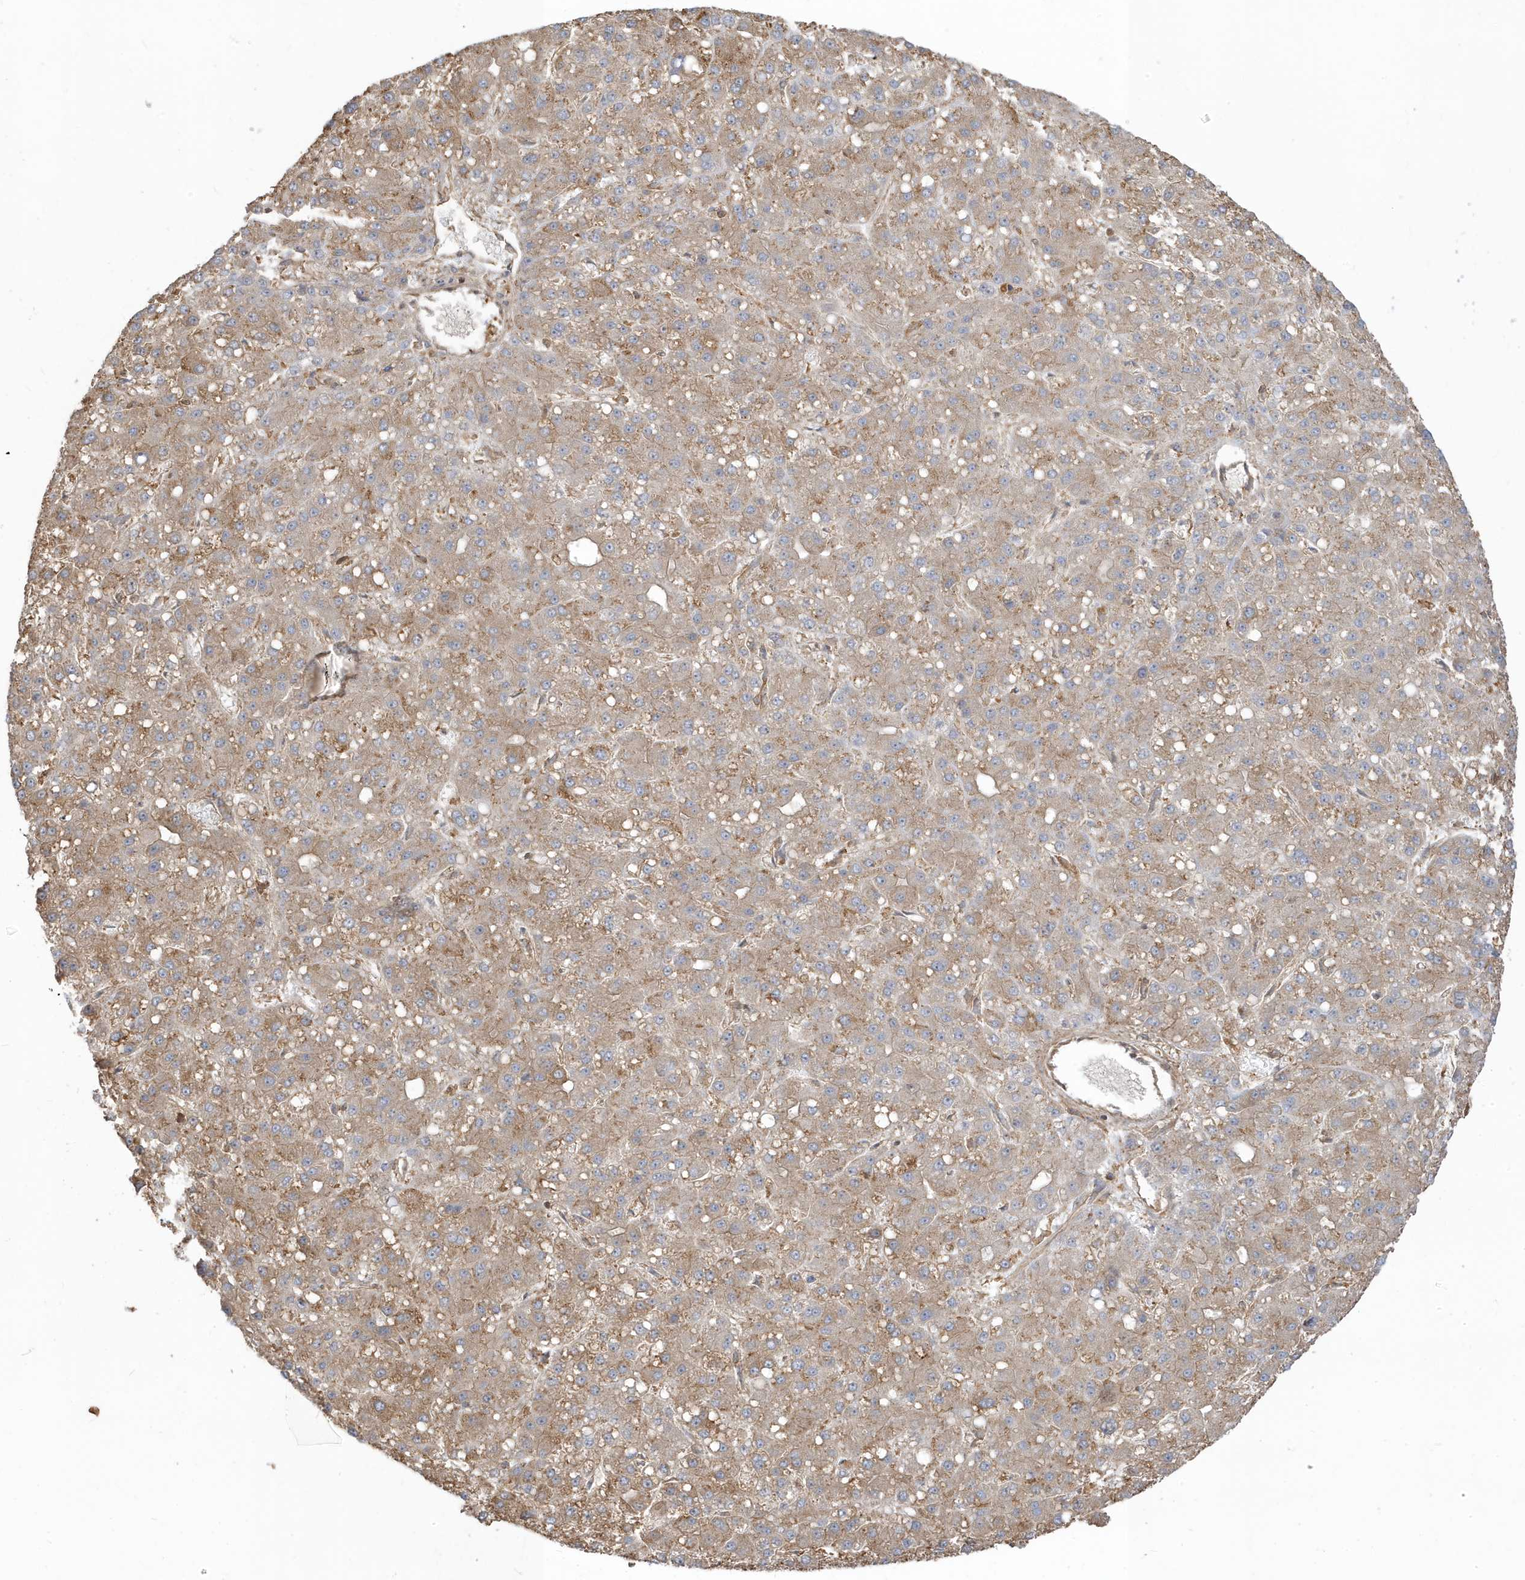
{"staining": {"intensity": "moderate", "quantity": ">75%", "location": "cytoplasmic/membranous"}, "tissue": "liver cancer", "cell_type": "Tumor cells", "image_type": "cancer", "snomed": [{"axis": "morphology", "description": "Carcinoma, Hepatocellular, NOS"}, {"axis": "topography", "description": "Liver"}], "caption": "There is medium levels of moderate cytoplasmic/membranous expression in tumor cells of liver cancer, as demonstrated by immunohistochemical staining (brown color).", "gene": "ZBTB8A", "patient": {"sex": "male", "age": 67}}